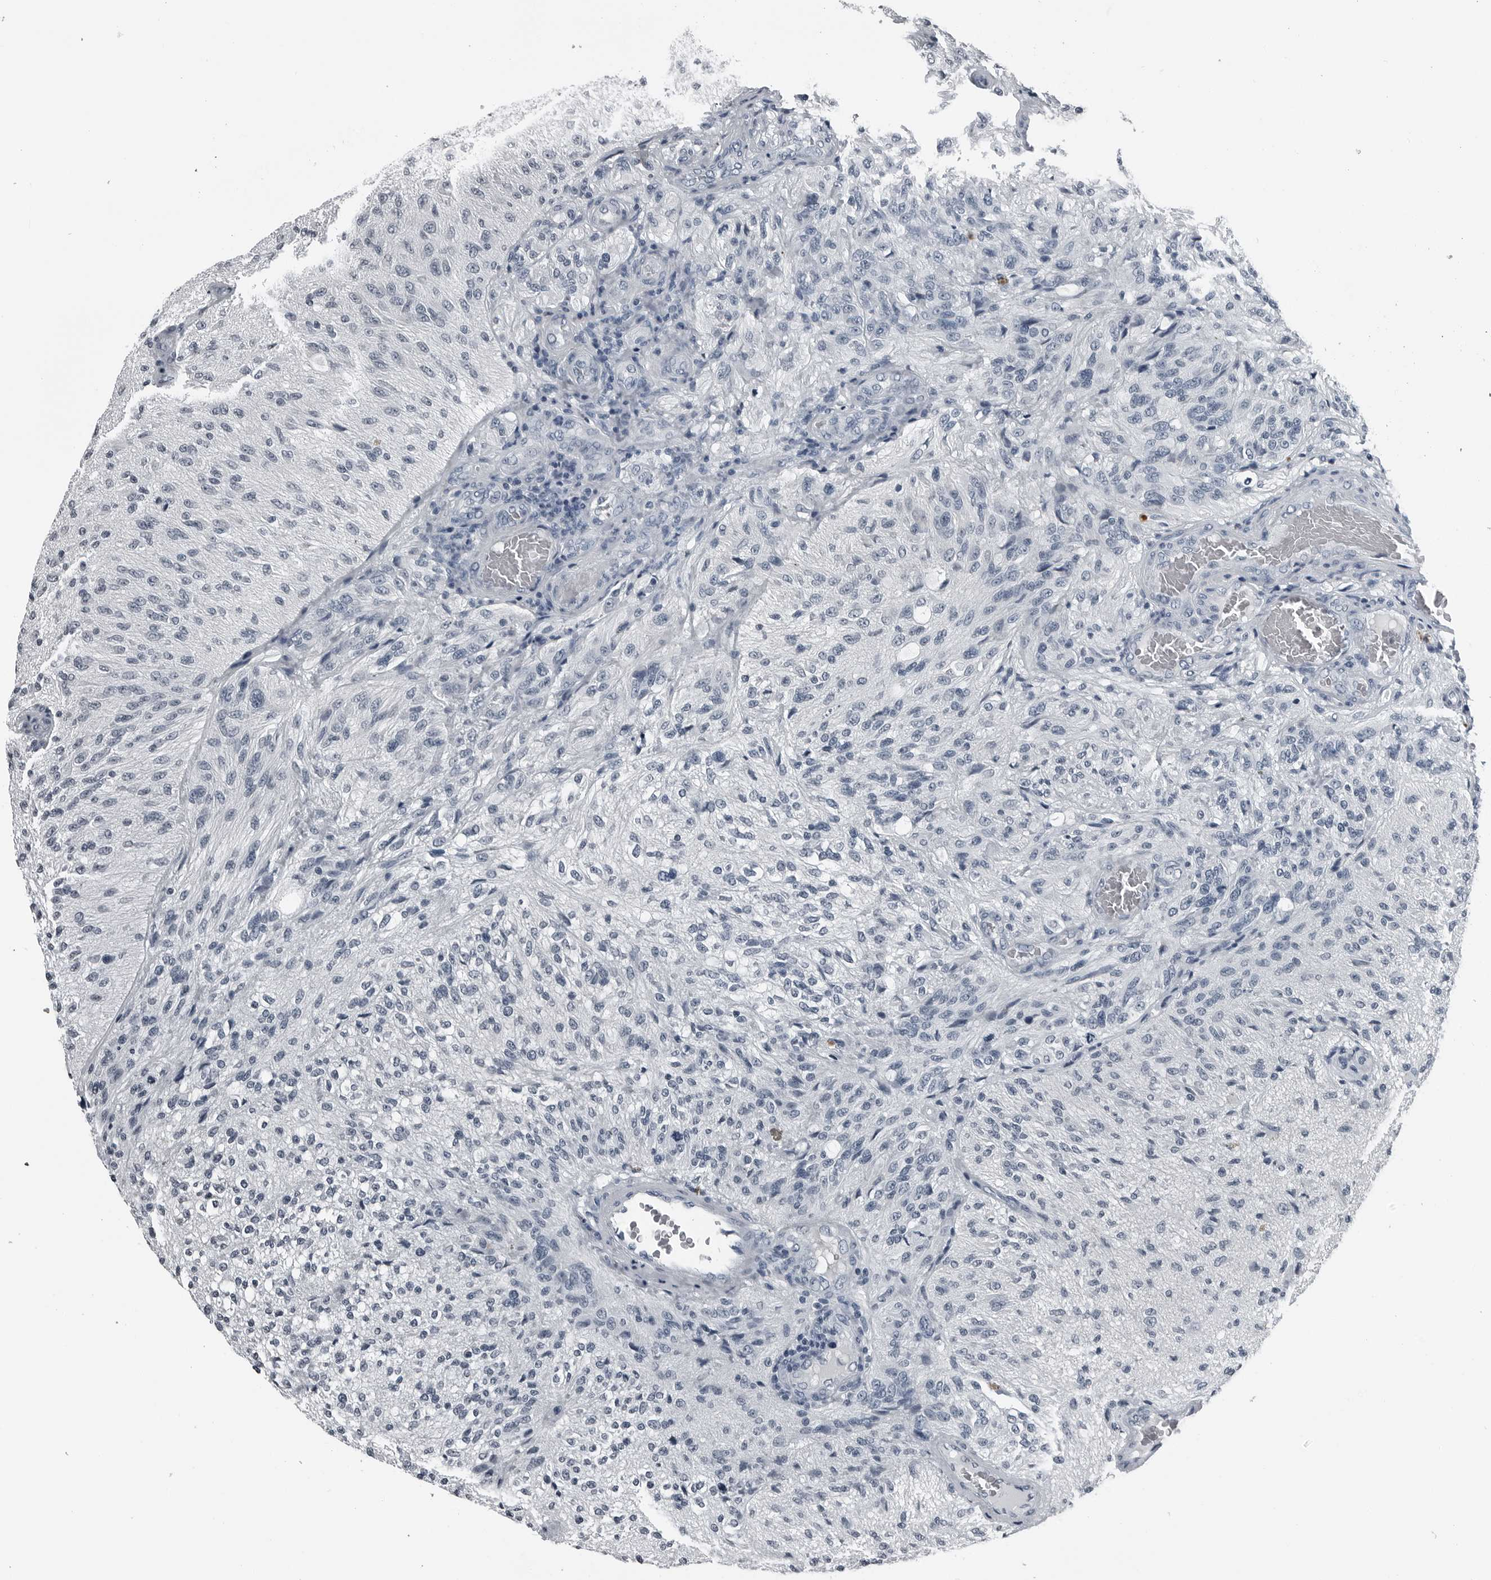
{"staining": {"intensity": "negative", "quantity": "none", "location": "none"}, "tissue": "glioma", "cell_type": "Tumor cells", "image_type": "cancer", "snomed": [{"axis": "morphology", "description": "Normal tissue, NOS"}, {"axis": "morphology", "description": "Glioma, malignant, High grade"}, {"axis": "topography", "description": "Cerebral cortex"}], "caption": "The histopathology image demonstrates no staining of tumor cells in glioma. The staining was performed using DAB to visualize the protein expression in brown, while the nuclei were stained in blue with hematoxylin (Magnification: 20x).", "gene": "SPINK1", "patient": {"sex": "male", "age": 77}}